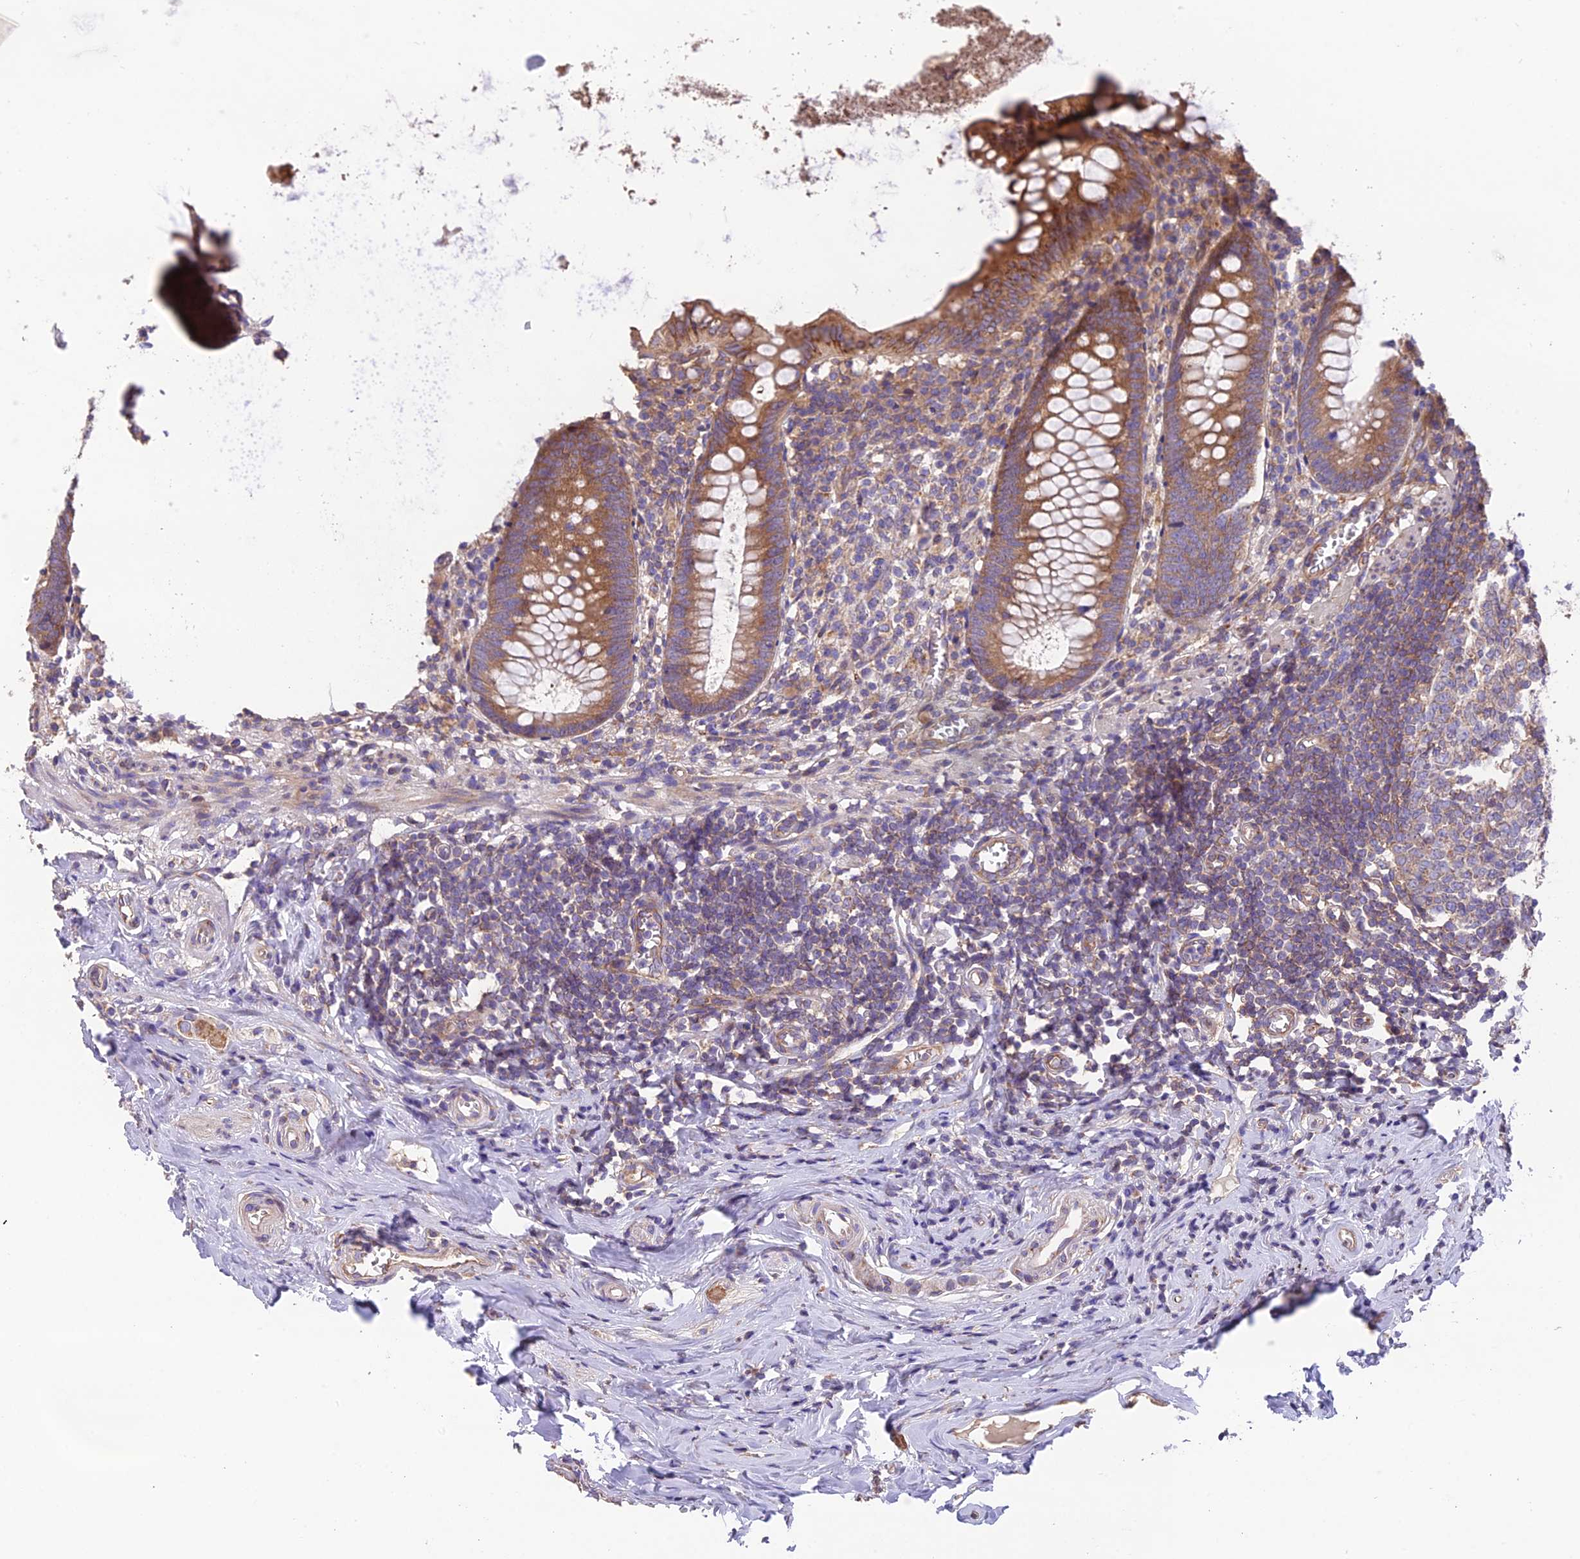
{"staining": {"intensity": "moderate", "quantity": ">75%", "location": "cytoplasmic/membranous"}, "tissue": "appendix", "cell_type": "Glandular cells", "image_type": "normal", "snomed": [{"axis": "morphology", "description": "Normal tissue, NOS"}, {"axis": "topography", "description": "Appendix"}], "caption": "Protein expression analysis of benign human appendix reveals moderate cytoplasmic/membranous positivity in about >75% of glandular cells. The staining was performed using DAB to visualize the protein expression in brown, while the nuclei were stained in blue with hematoxylin (Magnification: 20x).", "gene": "BLOC1S4", "patient": {"sex": "female", "age": 51}}